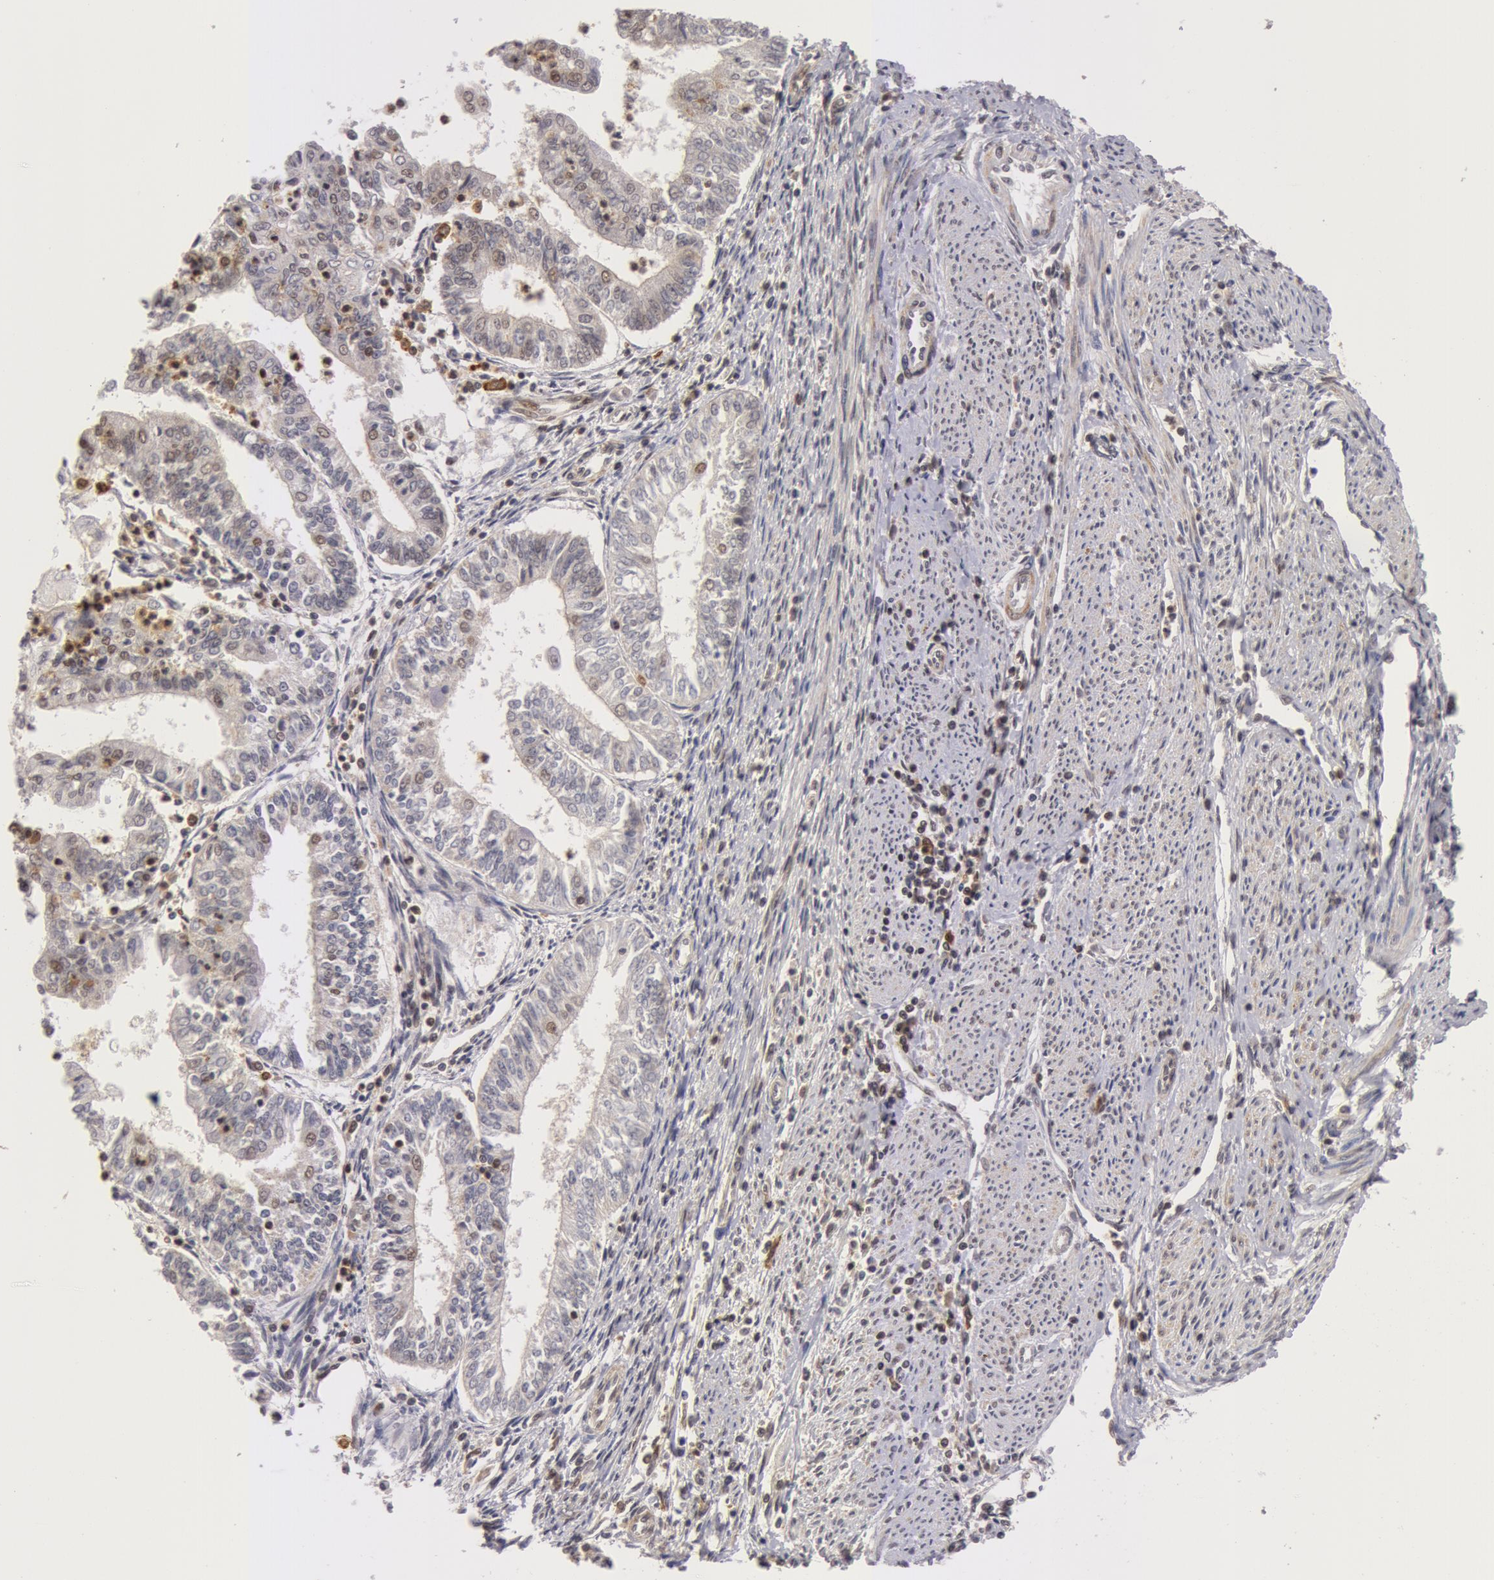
{"staining": {"intensity": "weak", "quantity": "<25%", "location": "nuclear"}, "tissue": "endometrial cancer", "cell_type": "Tumor cells", "image_type": "cancer", "snomed": [{"axis": "morphology", "description": "Adenocarcinoma, NOS"}, {"axis": "topography", "description": "Endometrium"}], "caption": "Immunohistochemistry (IHC) histopathology image of neoplastic tissue: endometrial cancer stained with DAB demonstrates no significant protein staining in tumor cells.", "gene": "ZNF350", "patient": {"sex": "female", "age": 75}}